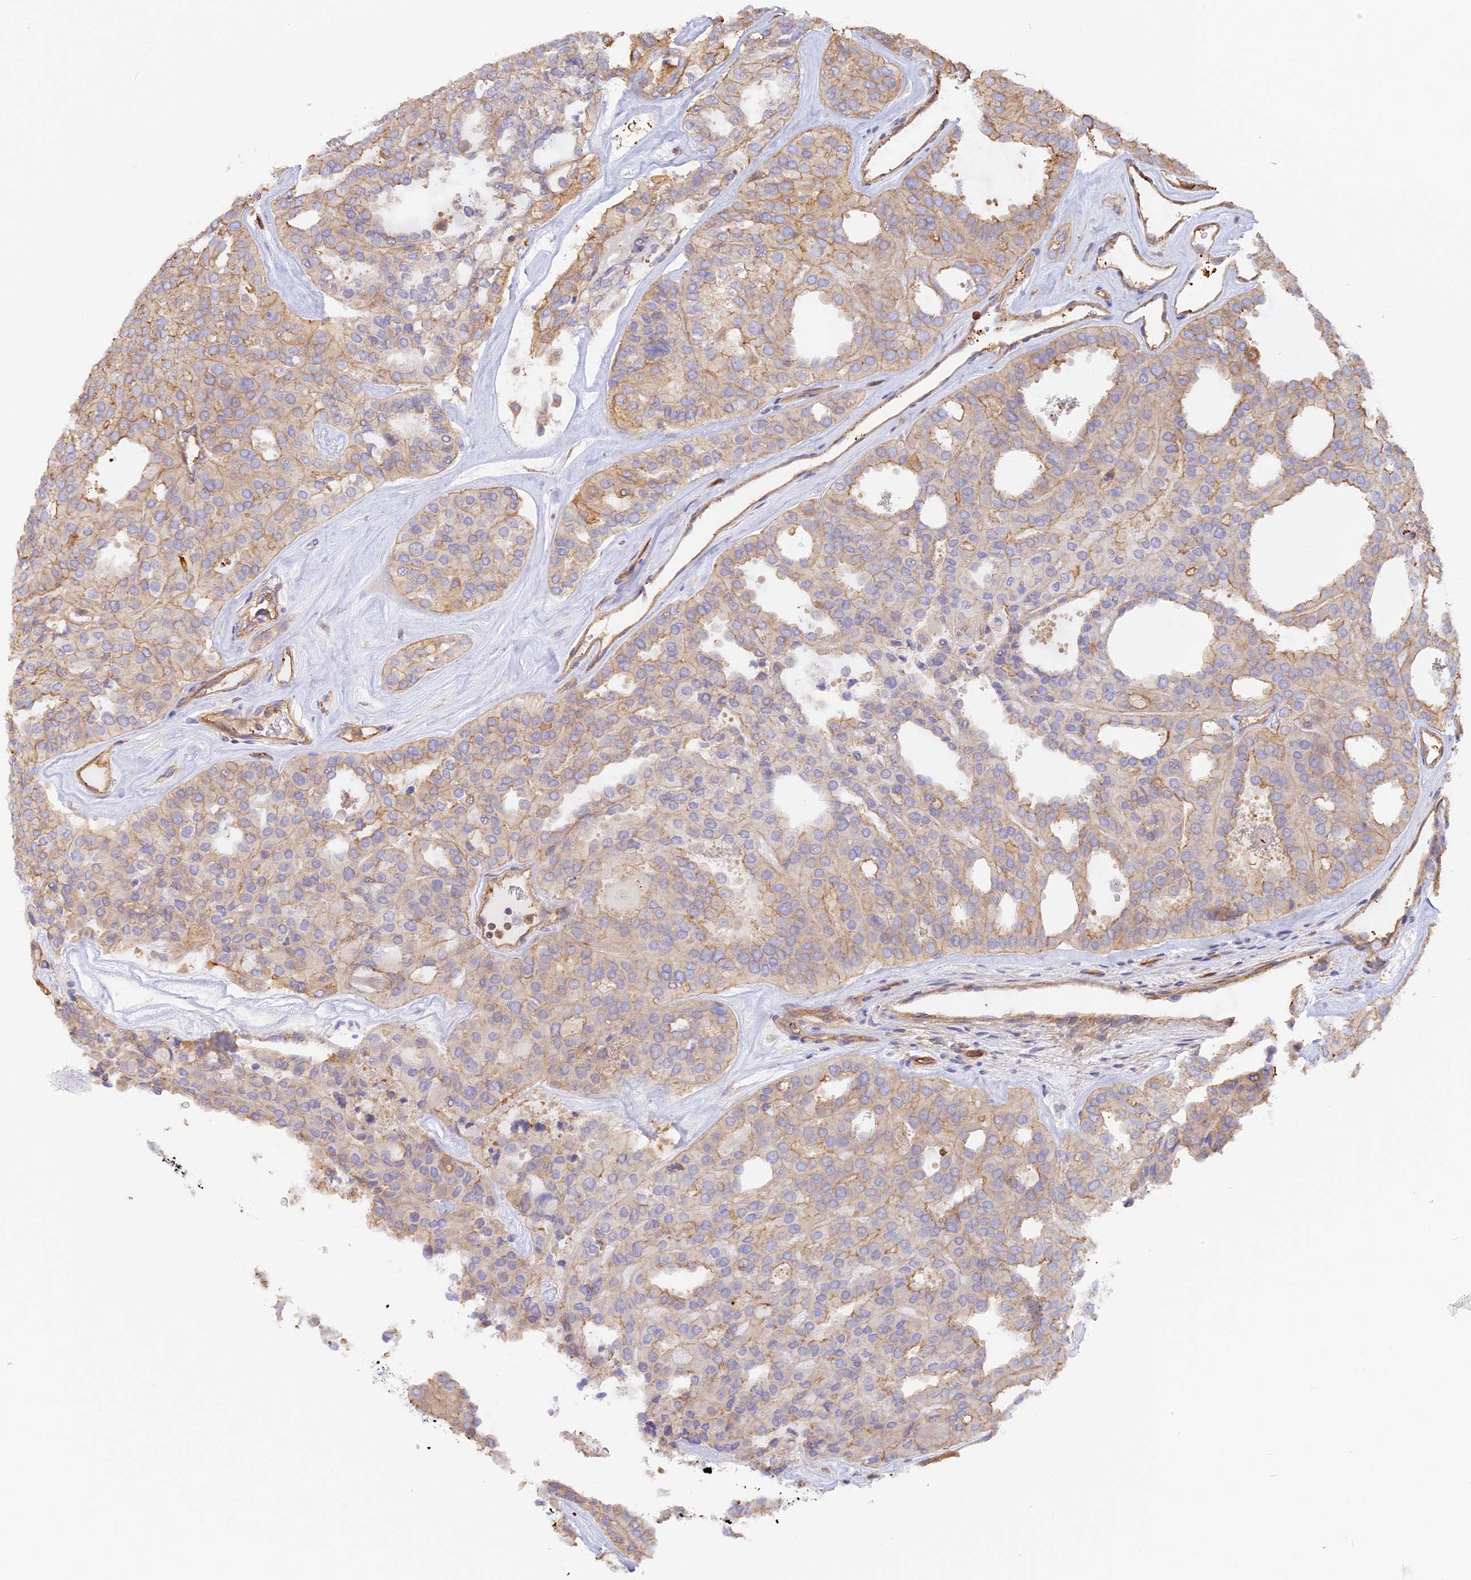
{"staining": {"intensity": "weak", "quantity": "25%-75%", "location": "cytoplasmic/membranous"}, "tissue": "thyroid cancer", "cell_type": "Tumor cells", "image_type": "cancer", "snomed": [{"axis": "morphology", "description": "Follicular adenoma carcinoma, NOS"}, {"axis": "topography", "description": "Thyroid gland"}], "caption": "Thyroid cancer stained for a protein (brown) demonstrates weak cytoplasmic/membranous positive positivity in about 25%-75% of tumor cells.", "gene": "VPS18", "patient": {"sex": "male", "age": 75}}